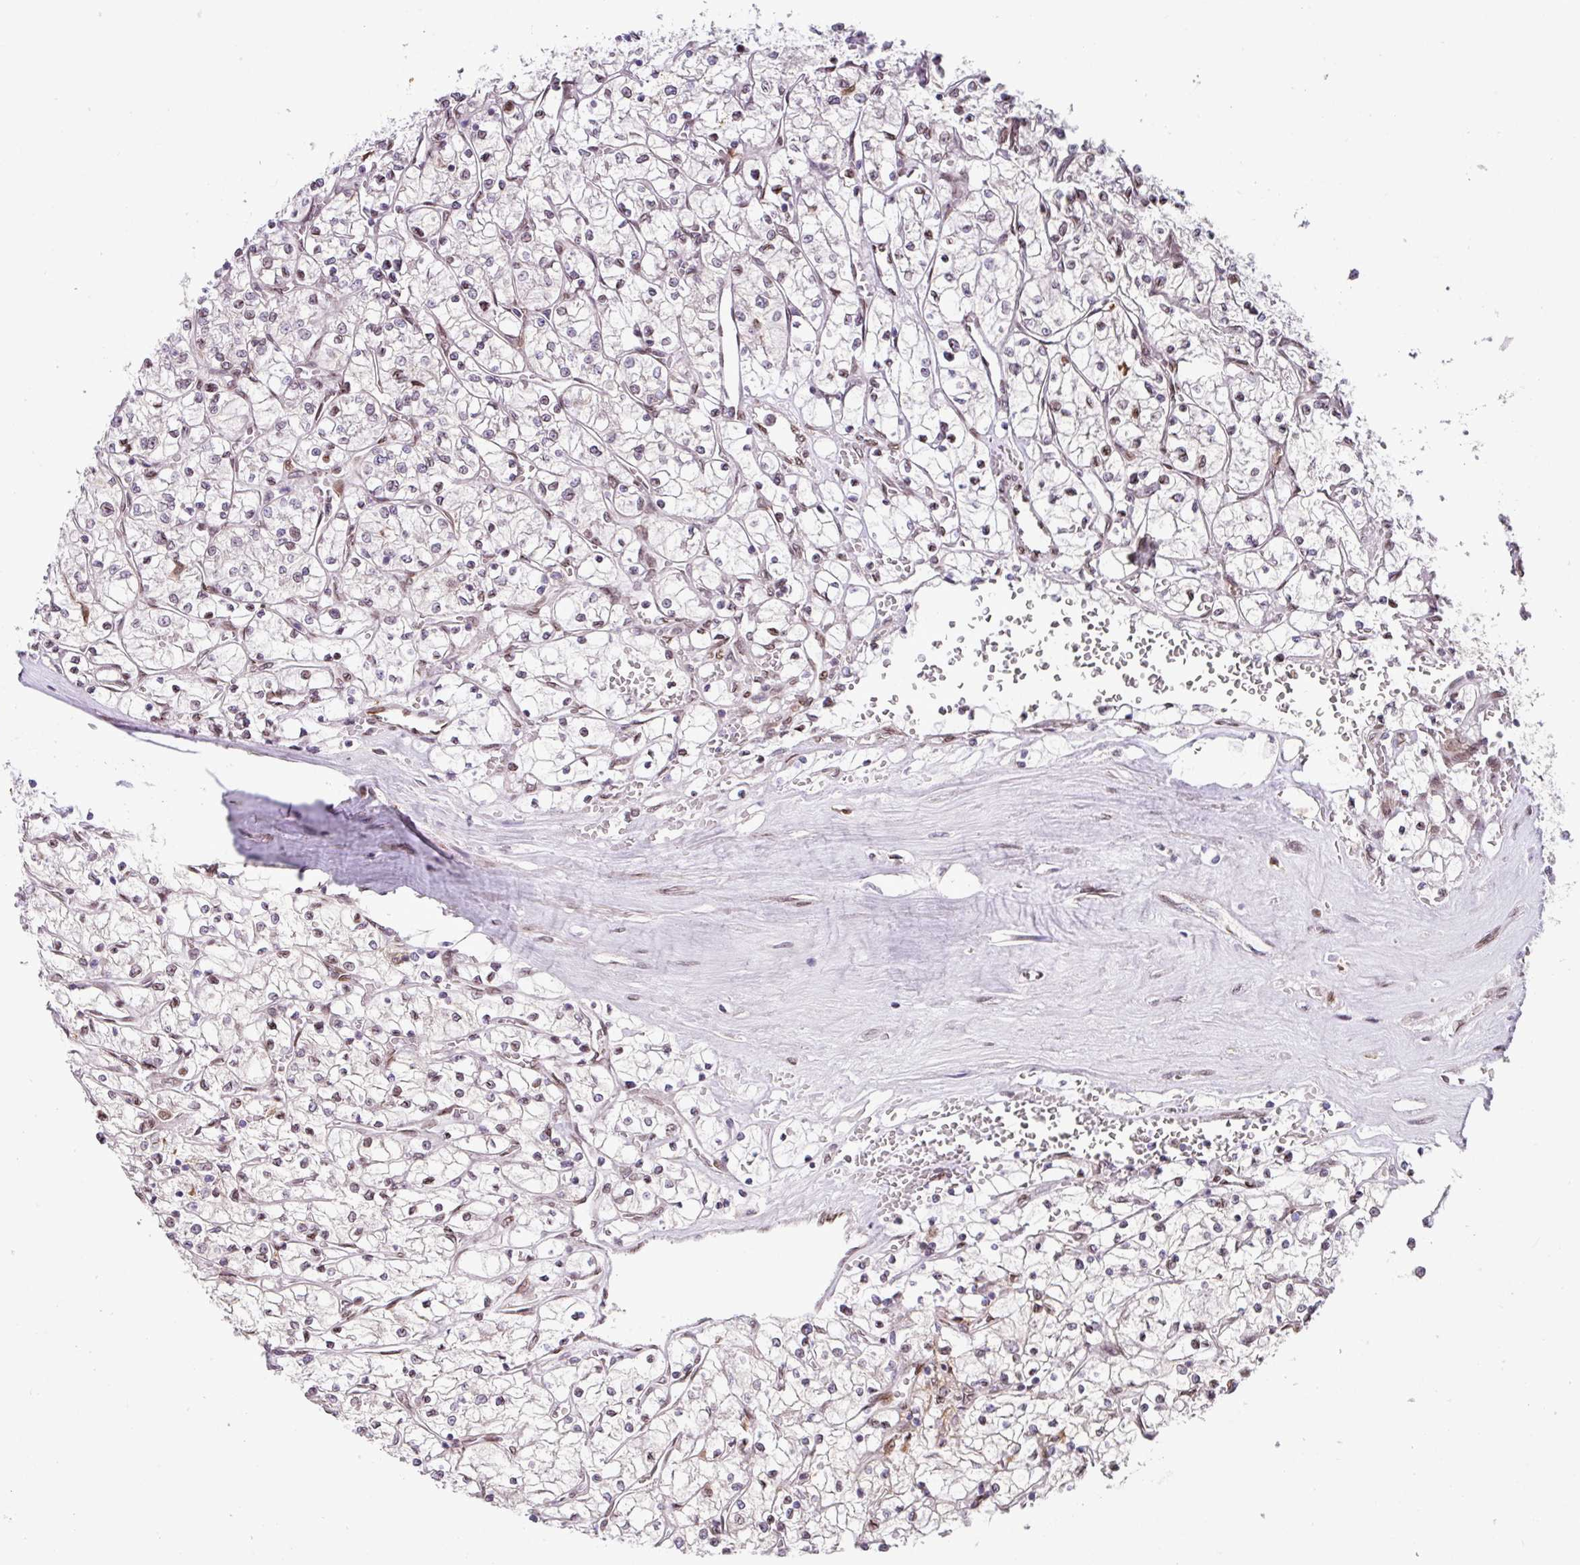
{"staining": {"intensity": "weak", "quantity": "<25%", "location": "nuclear"}, "tissue": "renal cancer", "cell_type": "Tumor cells", "image_type": "cancer", "snomed": [{"axis": "morphology", "description": "Adenocarcinoma, NOS"}, {"axis": "topography", "description": "Kidney"}], "caption": "There is no significant staining in tumor cells of renal cancer (adenocarcinoma).", "gene": "PLK1", "patient": {"sex": "female", "age": 64}}